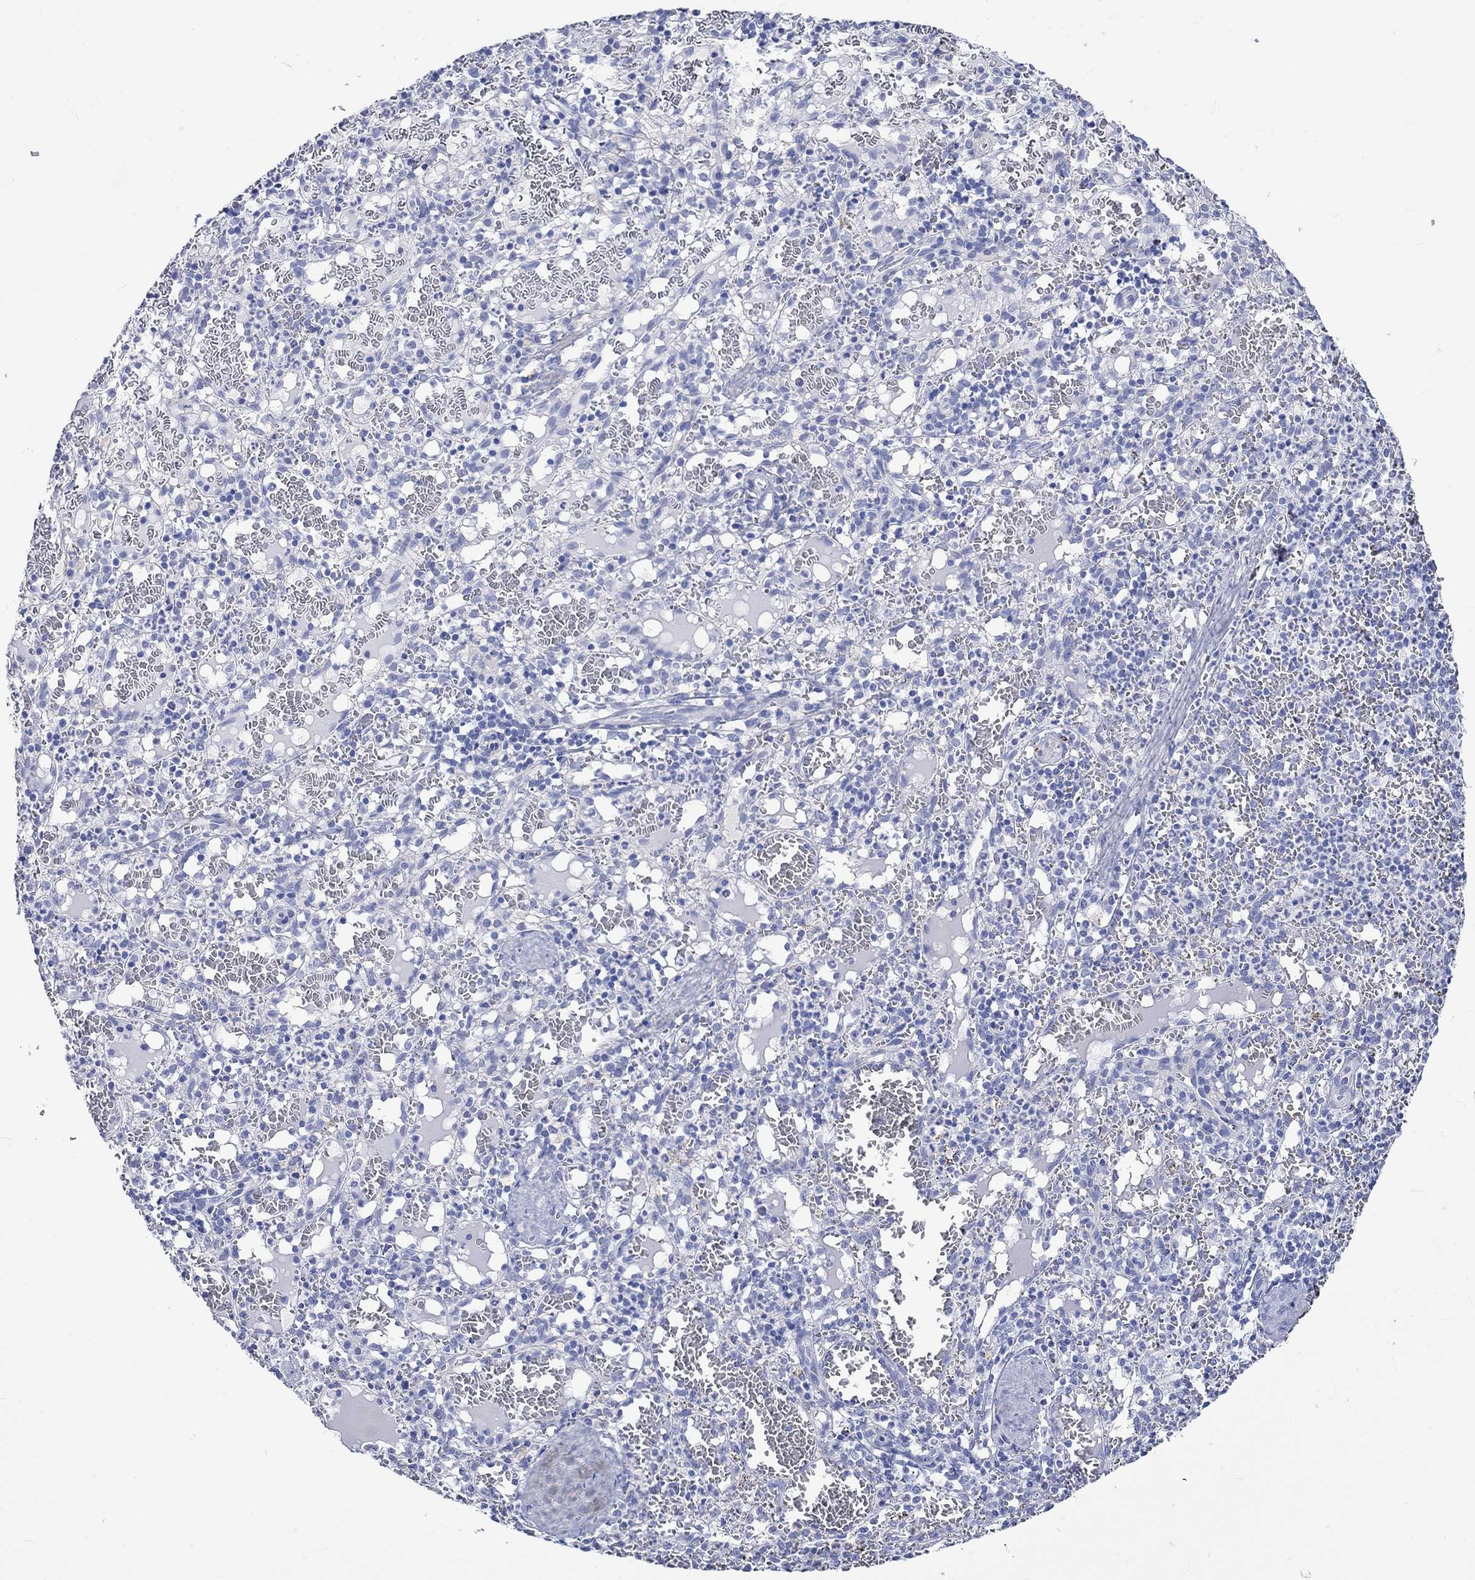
{"staining": {"intensity": "negative", "quantity": "none", "location": "none"}, "tissue": "spleen", "cell_type": "Cells in red pulp", "image_type": "normal", "snomed": [{"axis": "morphology", "description": "Normal tissue, NOS"}, {"axis": "topography", "description": "Spleen"}], "caption": "Photomicrograph shows no significant protein expression in cells in red pulp of normal spleen. (DAB (3,3'-diaminobenzidine) immunohistochemistry visualized using brightfield microscopy, high magnification).", "gene": "CRYAB", "patient": {"sex": "male", "age": 11}}